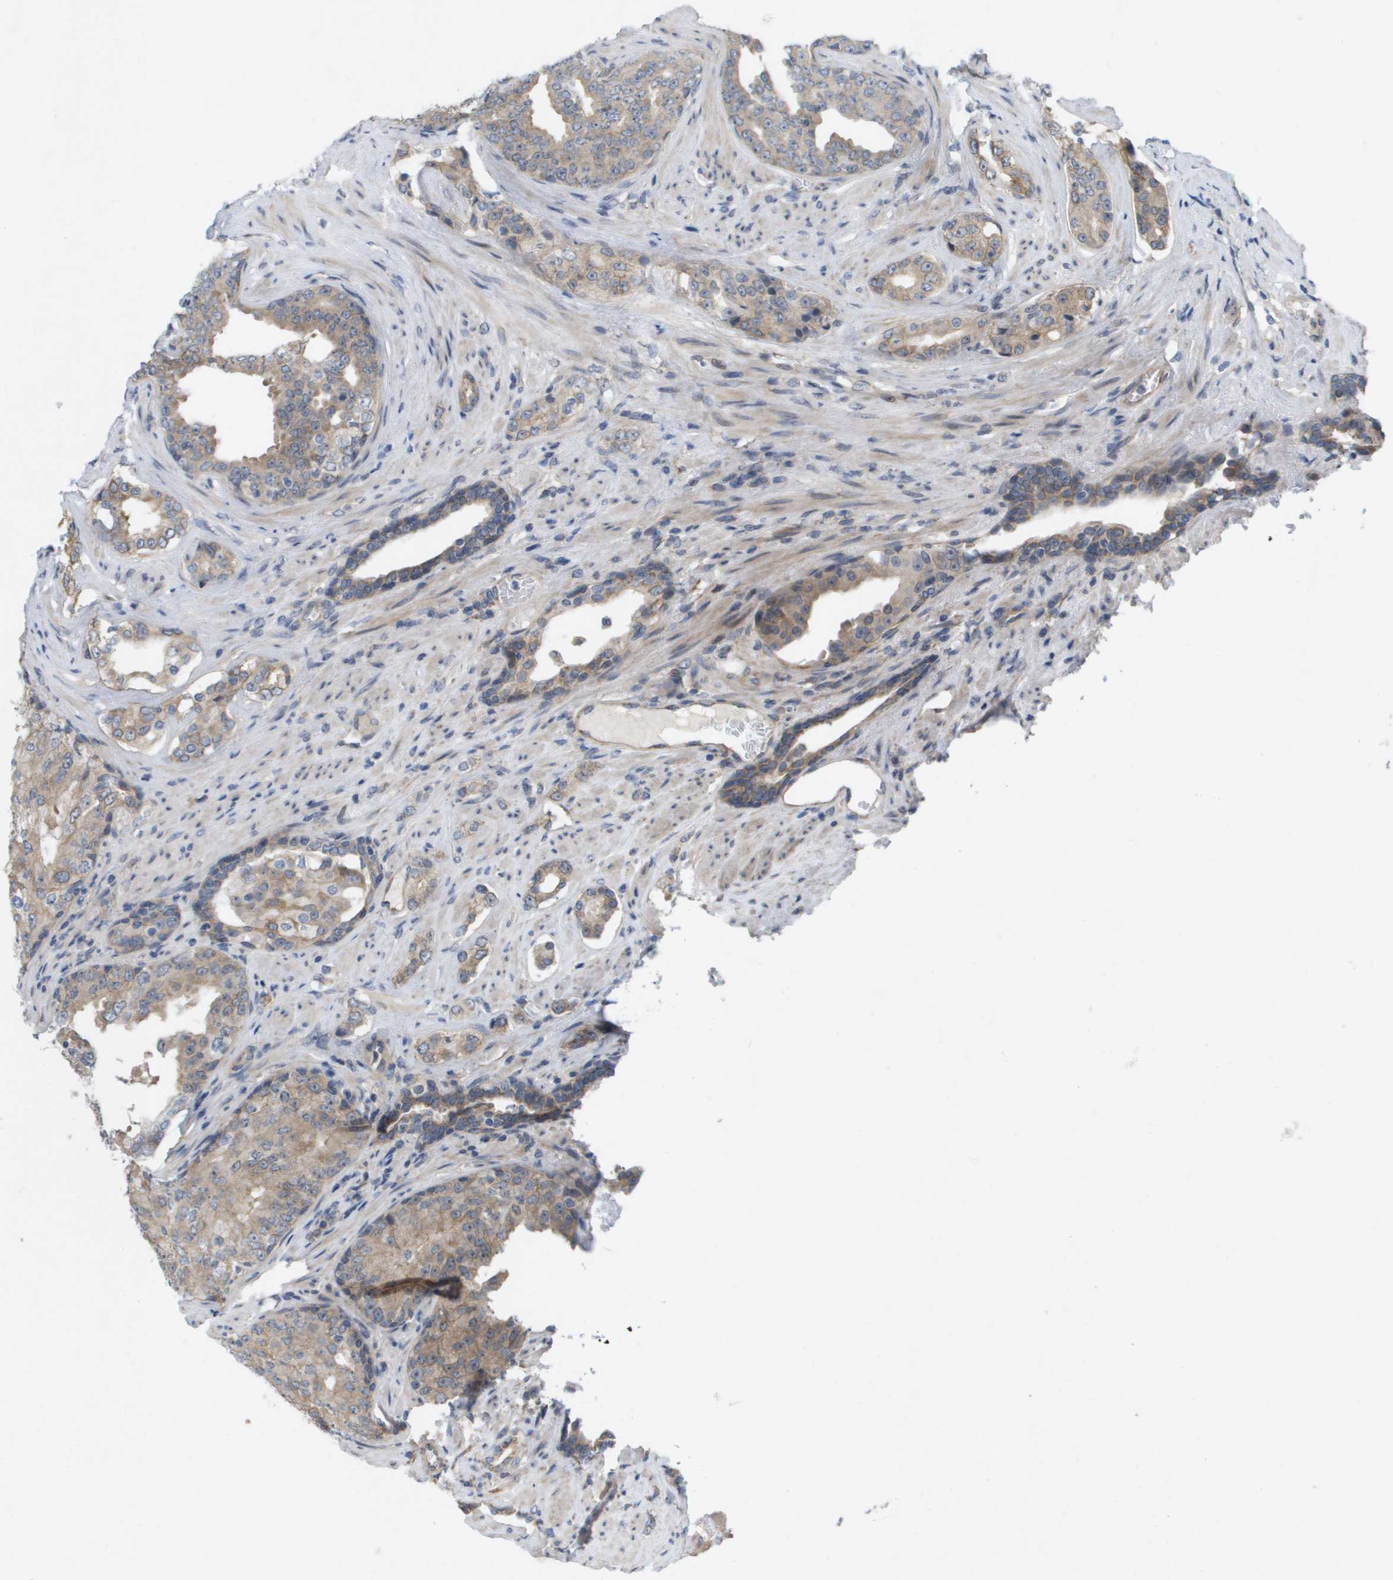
{"staining": {"intensity": "weak", "quantity": ">75%", "location": "cytoplasmic/membranous"}, "tissue": "prostate cancer", "cell_type": "Tumor cells", "image_type": "cancer", "snomed": [{"axis": "morphology", "description": "Adenocarcinoma, High grade"}, {"axis": "topography", "description": "Prostate"}], "caption": "Protein expression analysis of human prostate cancer (adenocarcinoma (high-grade)) reveals weak cytoplasmic/membranous staining in approximately >75% of tumor cells.", "gene": "MTARC2", "patient": {"sex": "male", "age": 71}}